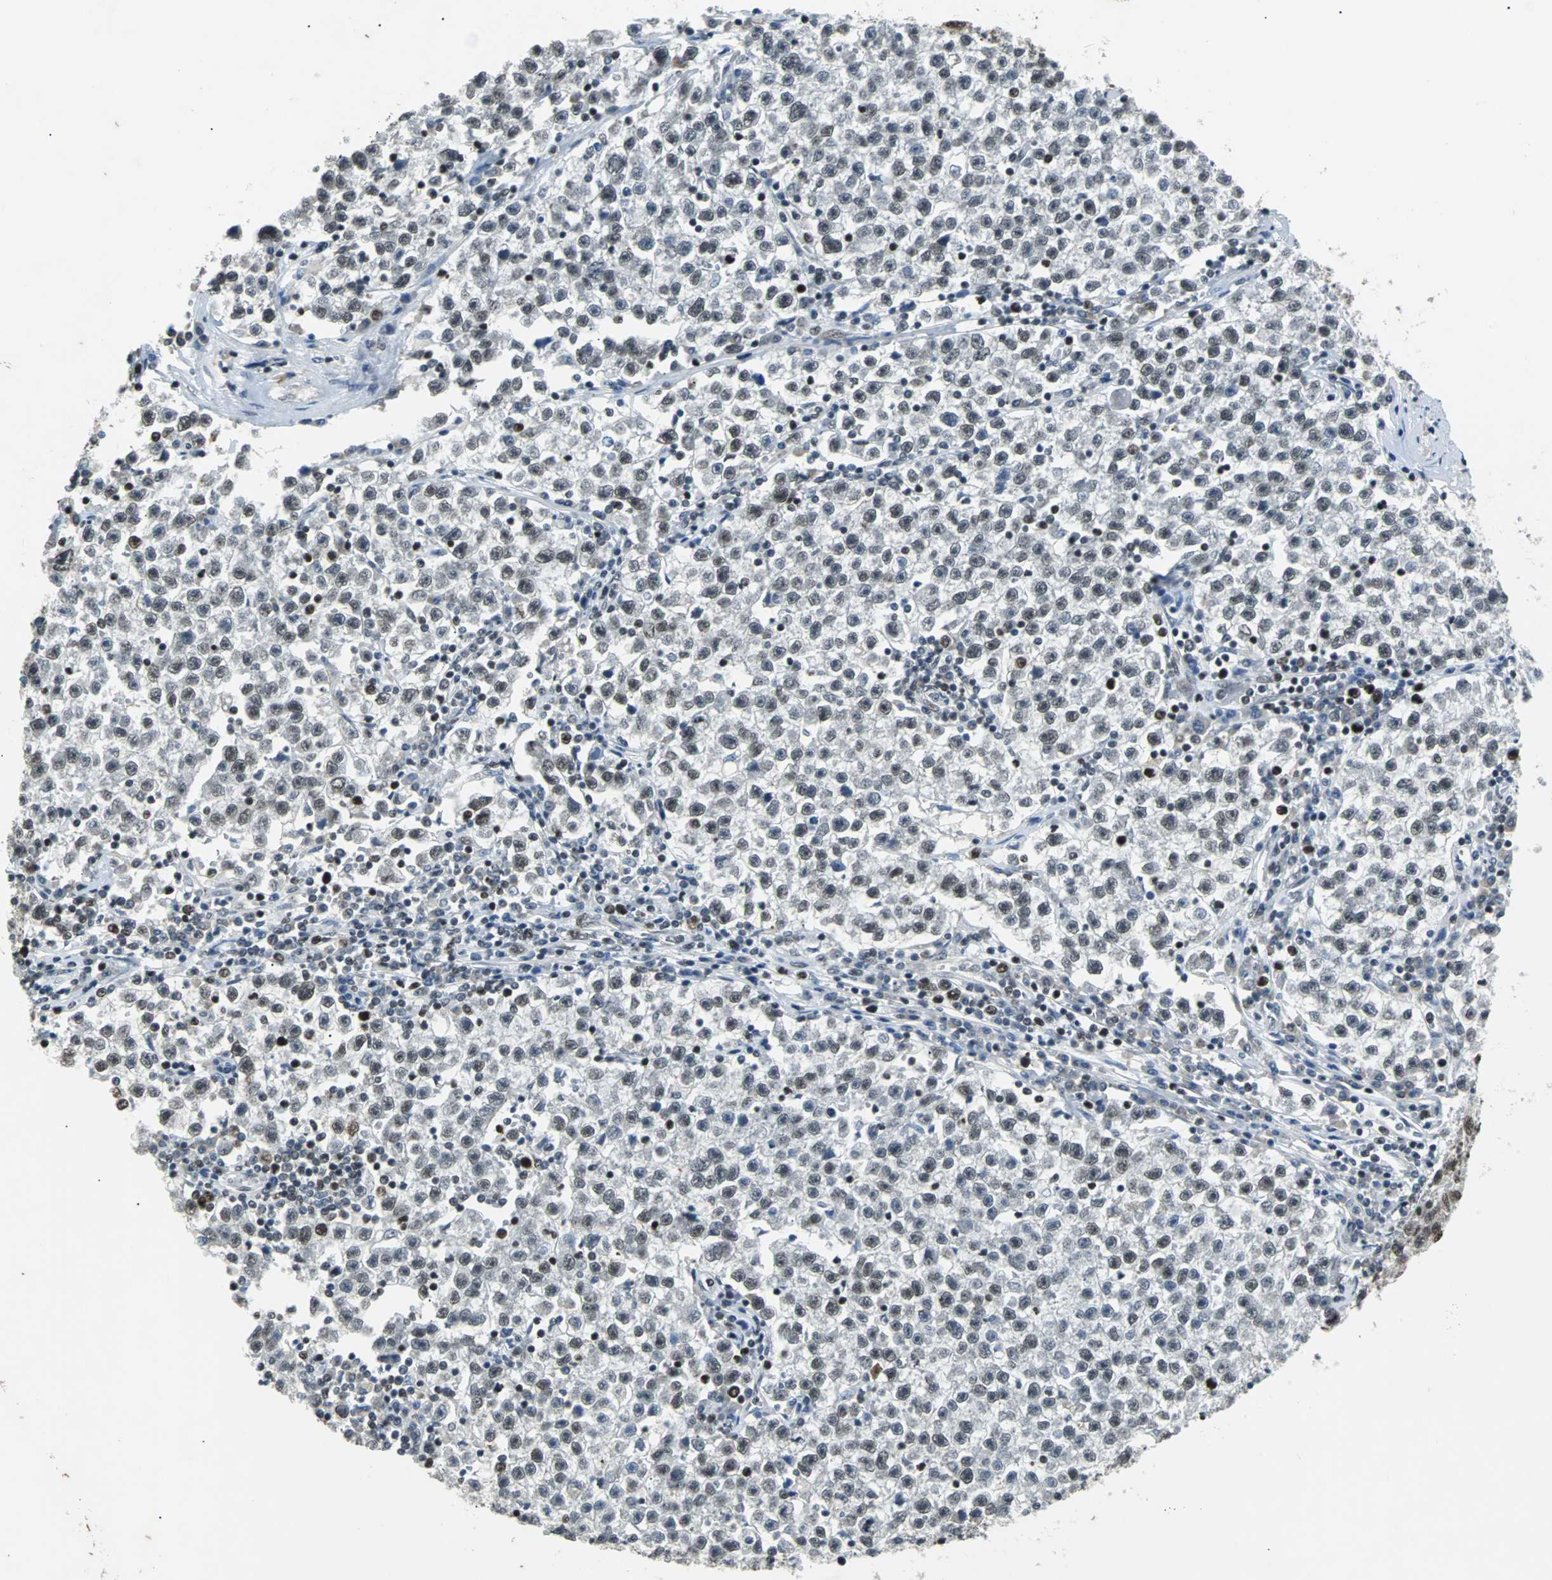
{"staining": {"intensity": "moderate", "quantity": ">75%", "location": "nuclear"}, "tissue": "testis cancer", "cell_type": "Tumor cells", "image_type": "cancer", "snomed": [{"axis": "morphology", "description": "Seminoma, NOS"}, {"axis": "topography", "description": "Testis"}], "caption": "Moderate nuclear expression for a protein is identified in approximately >75% of tumor cells of seminoma (testis) using immunohistochemistry.", "gene": "GATAD2A", "patient": {"sex": "male", "age": 22}}